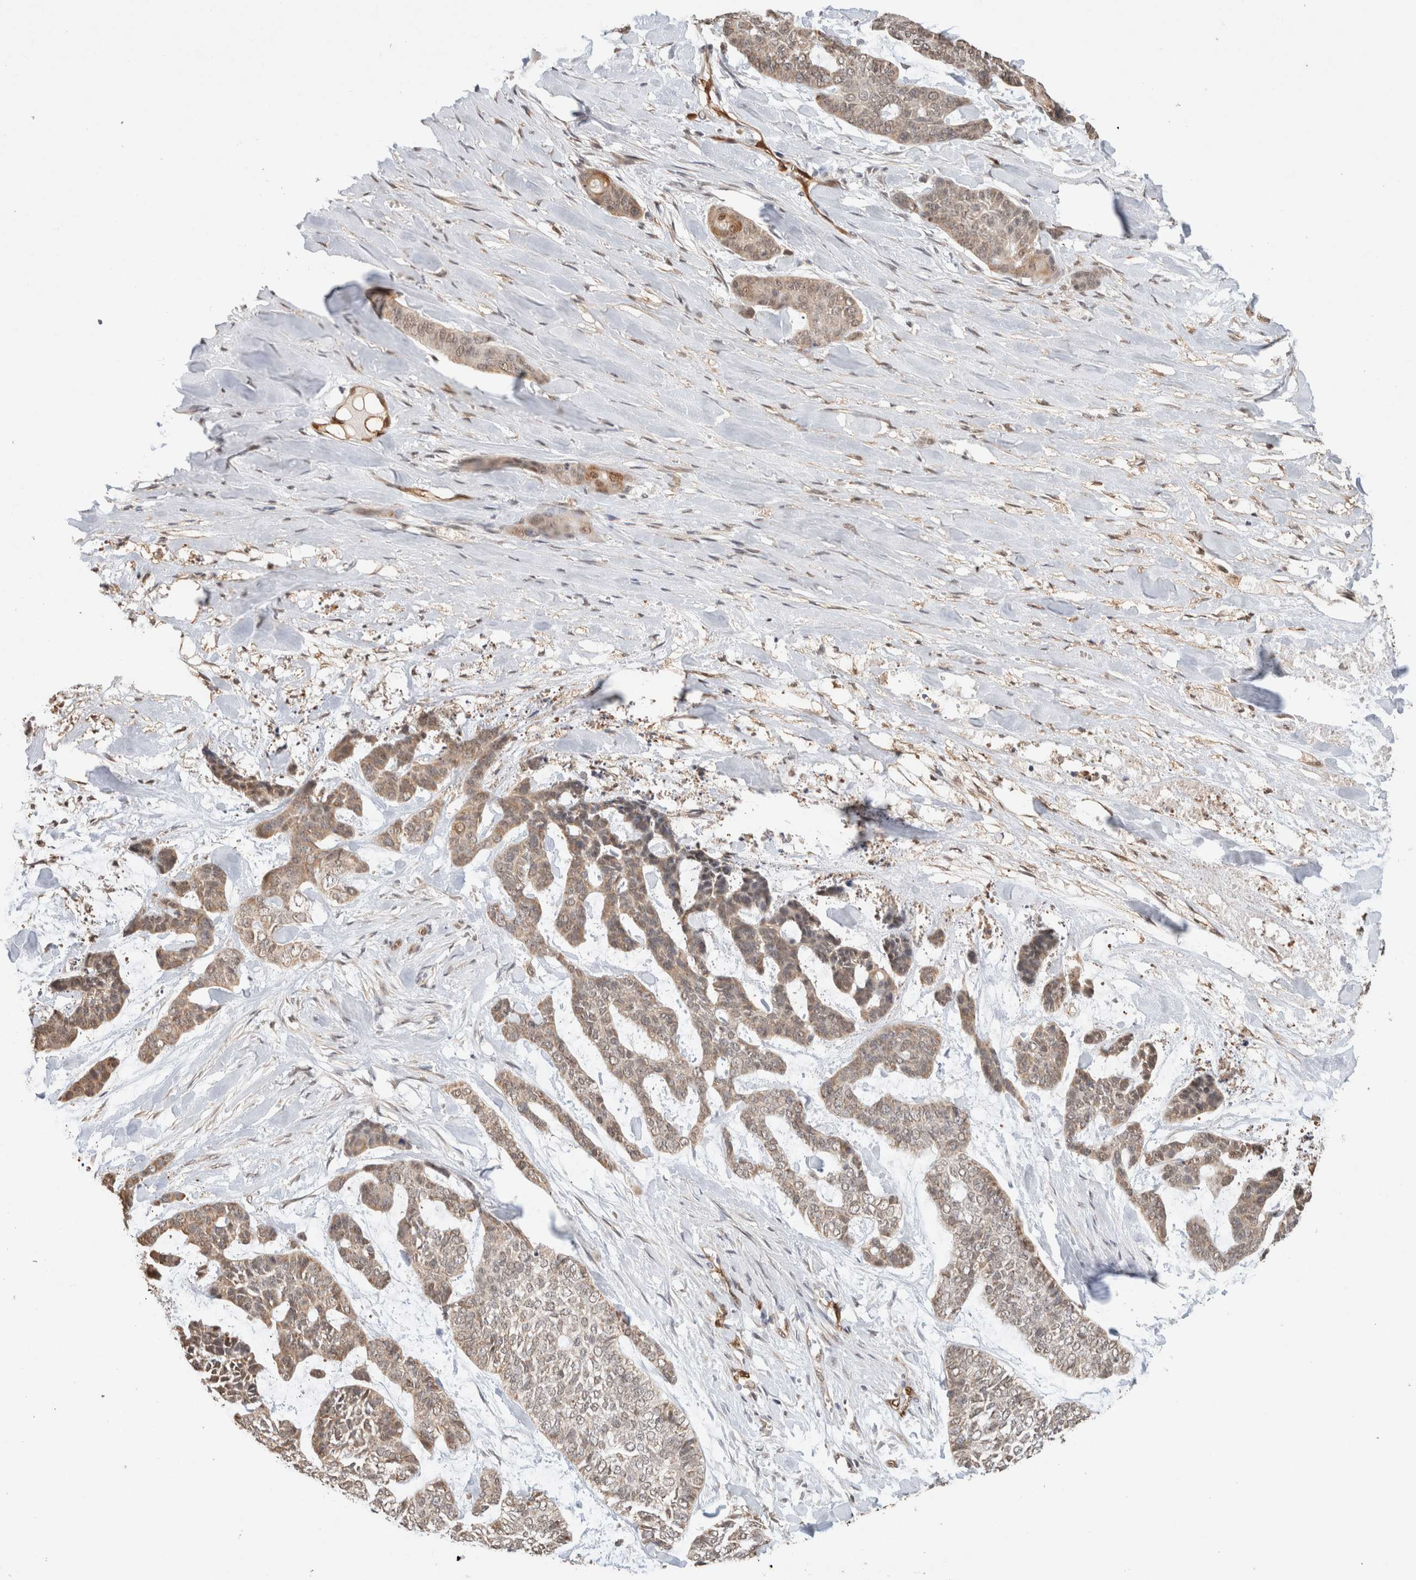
{"staining": {"intensity": "weak", "quantity": ">75%", "location": "cytoplasmic/membranous,nuclear"}, "tissue": "skin cancer", "cell_type": "Tumor cells", "image_type": "cancer", "snomed": [{"axis": "morphology", "description": "Basal cell carcinoma"}, {"axis": "topography", "description": "Skin"}], "caption": "Immunohistochemical staining of human basal cell carcinoma (skin) exhibits weak cytoplasmic/membranous and nuclear protein staining in about >75% of tumor cells.", "gene": "CA13", "patient": {"sex": "female", "age": 64}}